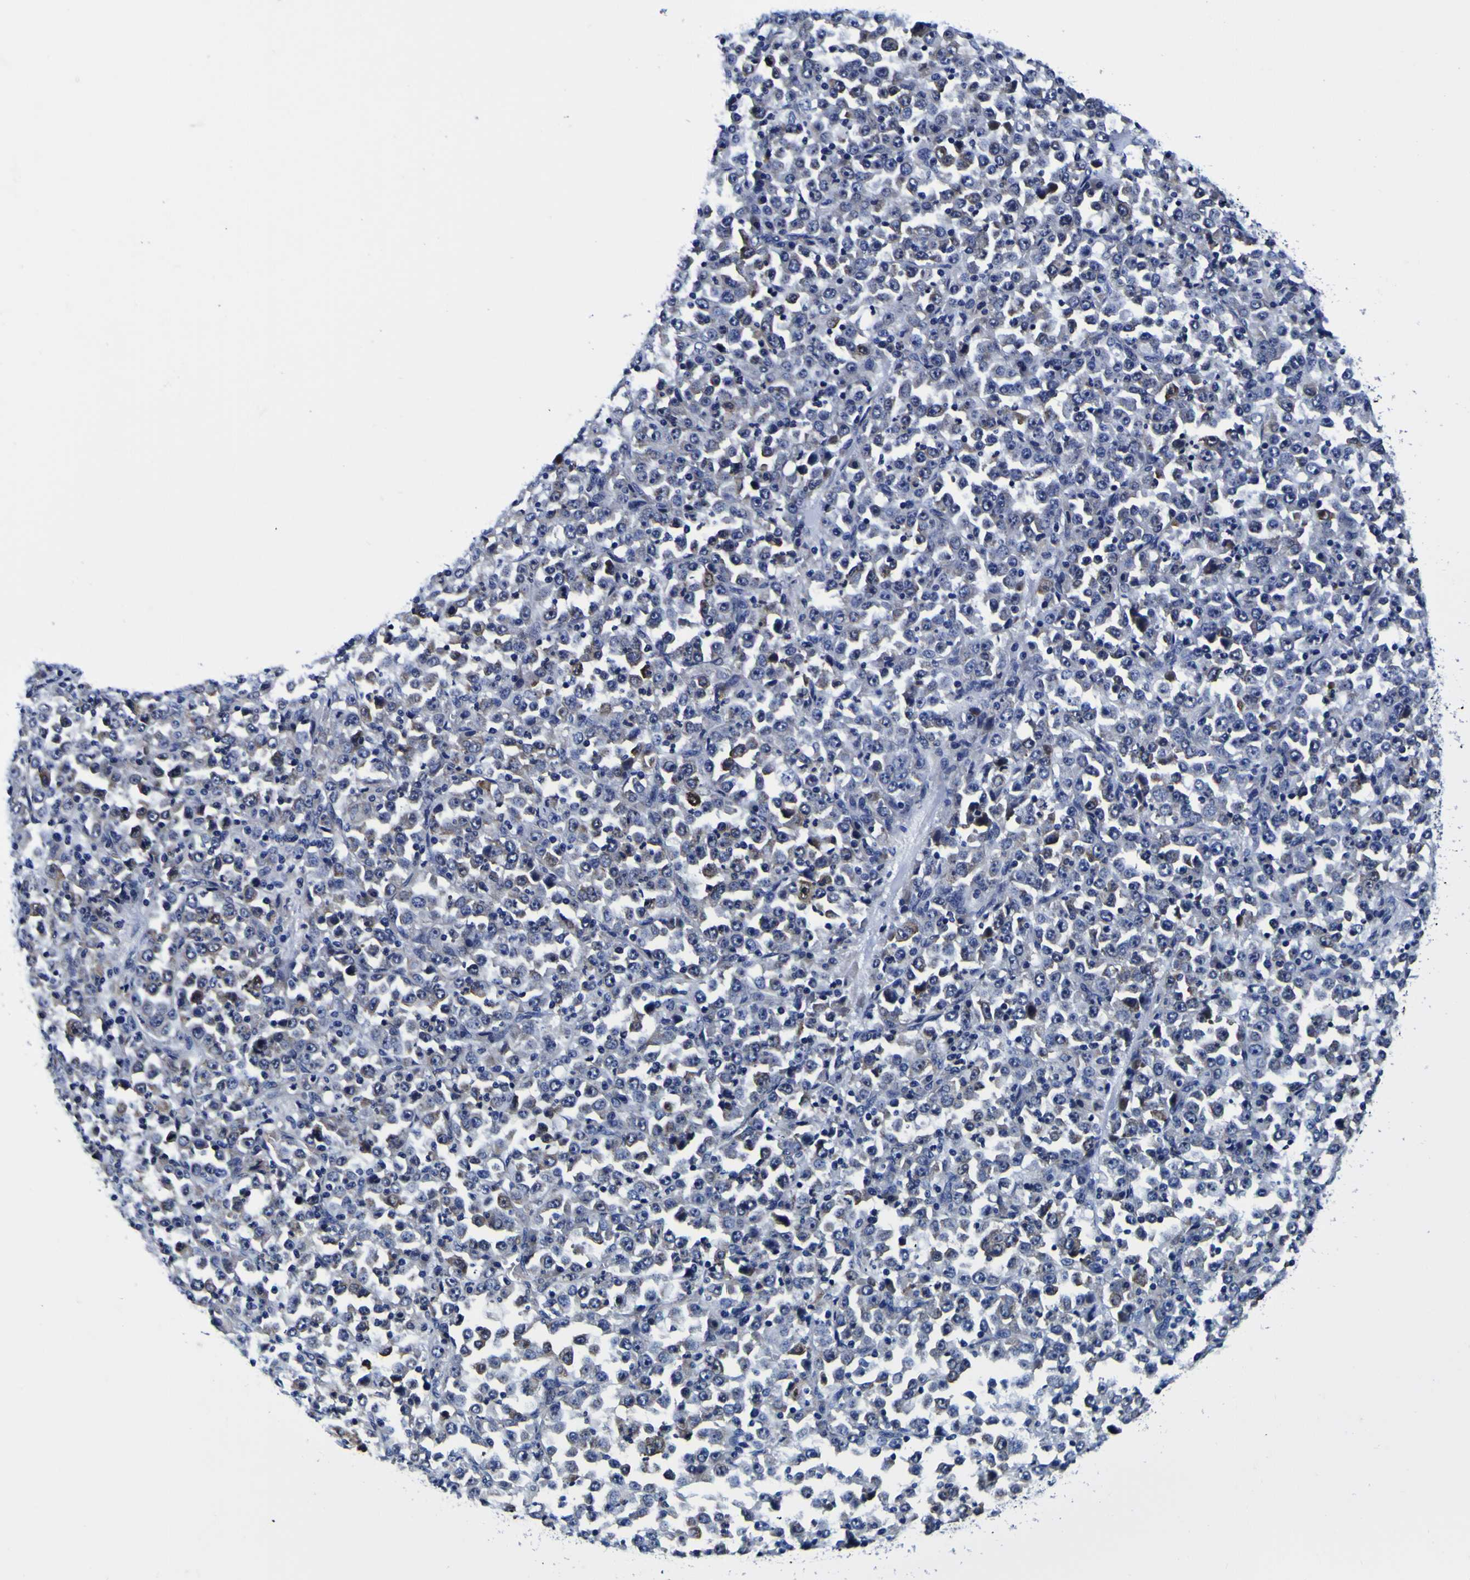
{"staining": {"intensity": "moderate", "quantity": "<25%", "location": "cytoplasmic/membranous"}, "tissue": "stomach cancer", "cell_type": "Tumor cells", "image_type": "cancer", "snomed": [{"axis": "morphology", "description": "Normal tissue, NOS"}, {"axis": "morphology", "description": "Adenocarcinoma, NOS"}, {"axis": "topography", "description": "Stomach, upper"}, {"axis": "topography", "description": "Stomach"}], "caption": "Brown immunohistochemical staining in human stomach cancer demonstrates moderate cytoplasmic/membranous positivity in about <25% of tumor cells. Using DAB (3,3'-diaminobenzidine) (brown) and hematoxylin (blue) stains, captured at high magnification using brightfield microscopy.", "gene": "PDLIM4", "patient": {"sex": "male", "age": 59}}